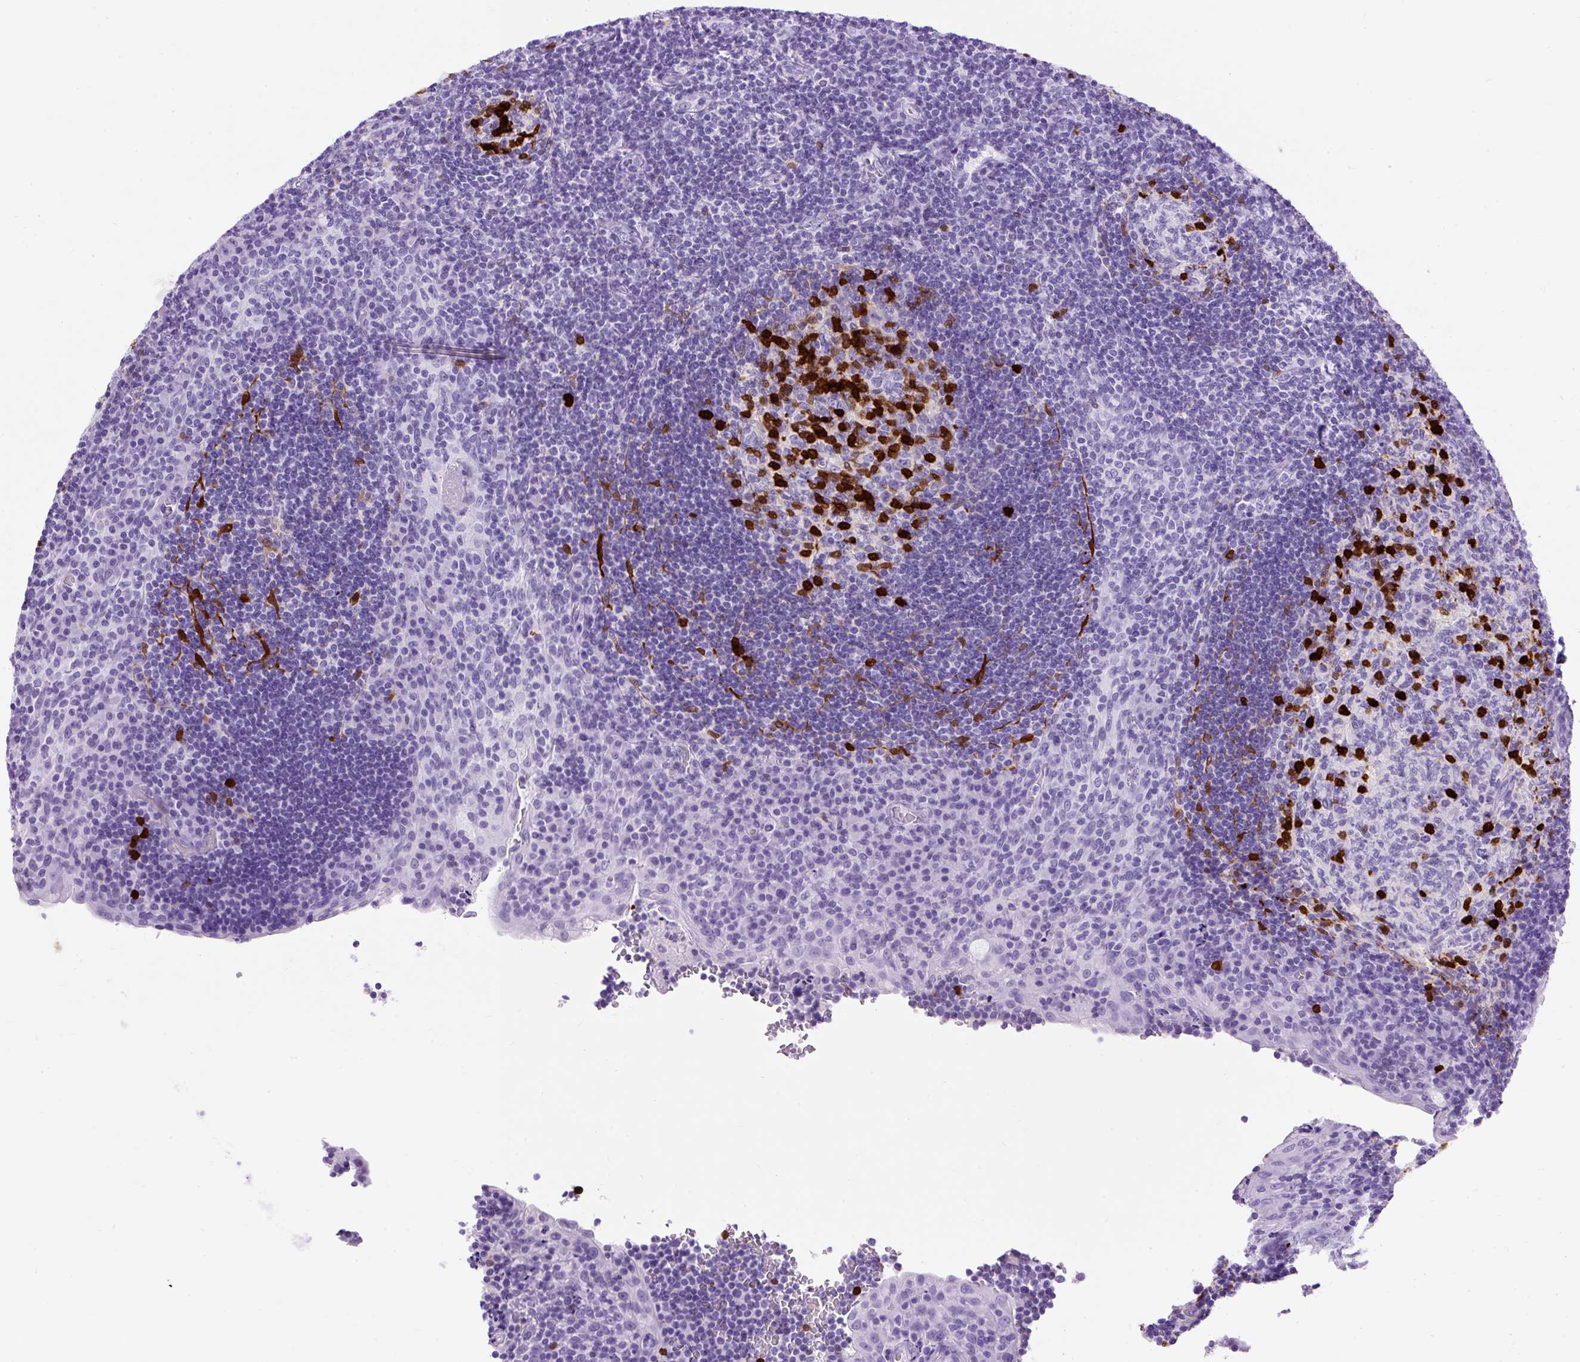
{"staining": {"intensity": "strong", "quantity": "25%-75%", "location": "cytoplasmic/membranous,nuclear"}, "tissue": "tonsil", "cell_type": "Germinal center cells", "image_type": "normal", "snomed": [{"axis": "morphology", "description": "Normal tissue, NOS"}, {"axis": "topography", "description": "Tonsil"}], "caption": "Protein staining of benign tonsil shows strong cytoplasmic/membranous,nuclear expression in approximately 25%-75% of germinal center cells.", "gene": "PVALB", "patient": {"sex": "male", "age": 17}}